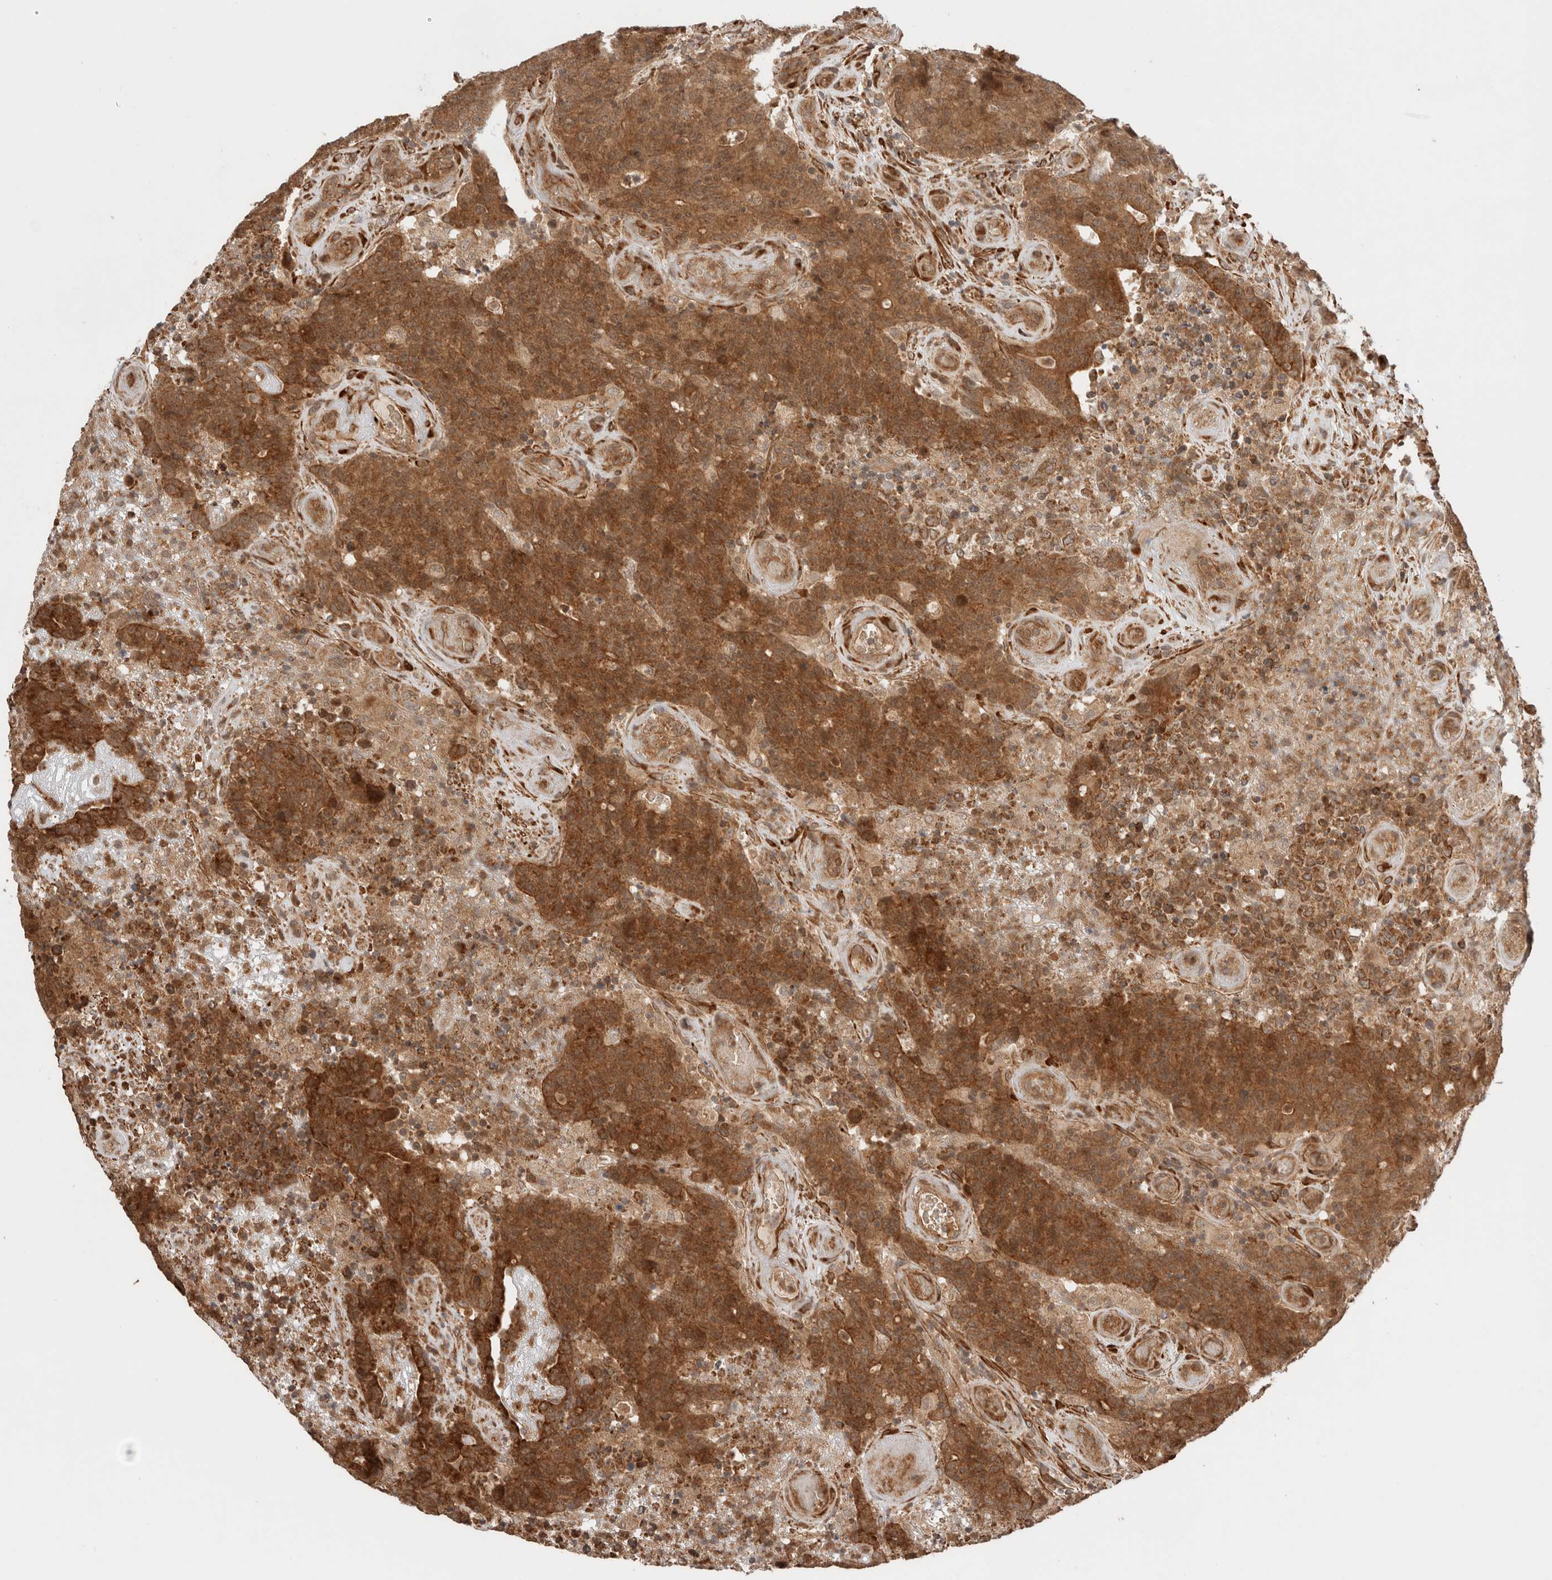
{"staining": {"intensity": "strong", "quantity": ">75%", "location": "cytoplasmic/membranous"}, "tissue": "colorectal cancer", "cell_type": "Tumor cells", "image_type": "cancer", "snomed": [{"axis": "morphology", "description": "Normal tissue, NOS"}, {"axis": "morphology", "description": "Adenocarcinoma, NOS"}, {"axis": "topography", "description": "Colon"}], "caption": "Protein analysis of adenocarcinoma (colorectal) tissue demonstrates strong cytoplasmic/membranous positivity in about >75% of tumor cells. (Stains: DAB (3,3'-diaminobenzidine) in brown, nuclei in blue, Microscopy: brightfield microscopy at high magnification).", "gene": "ZNF649", "patient": {"sex": "female", "age": 75}}